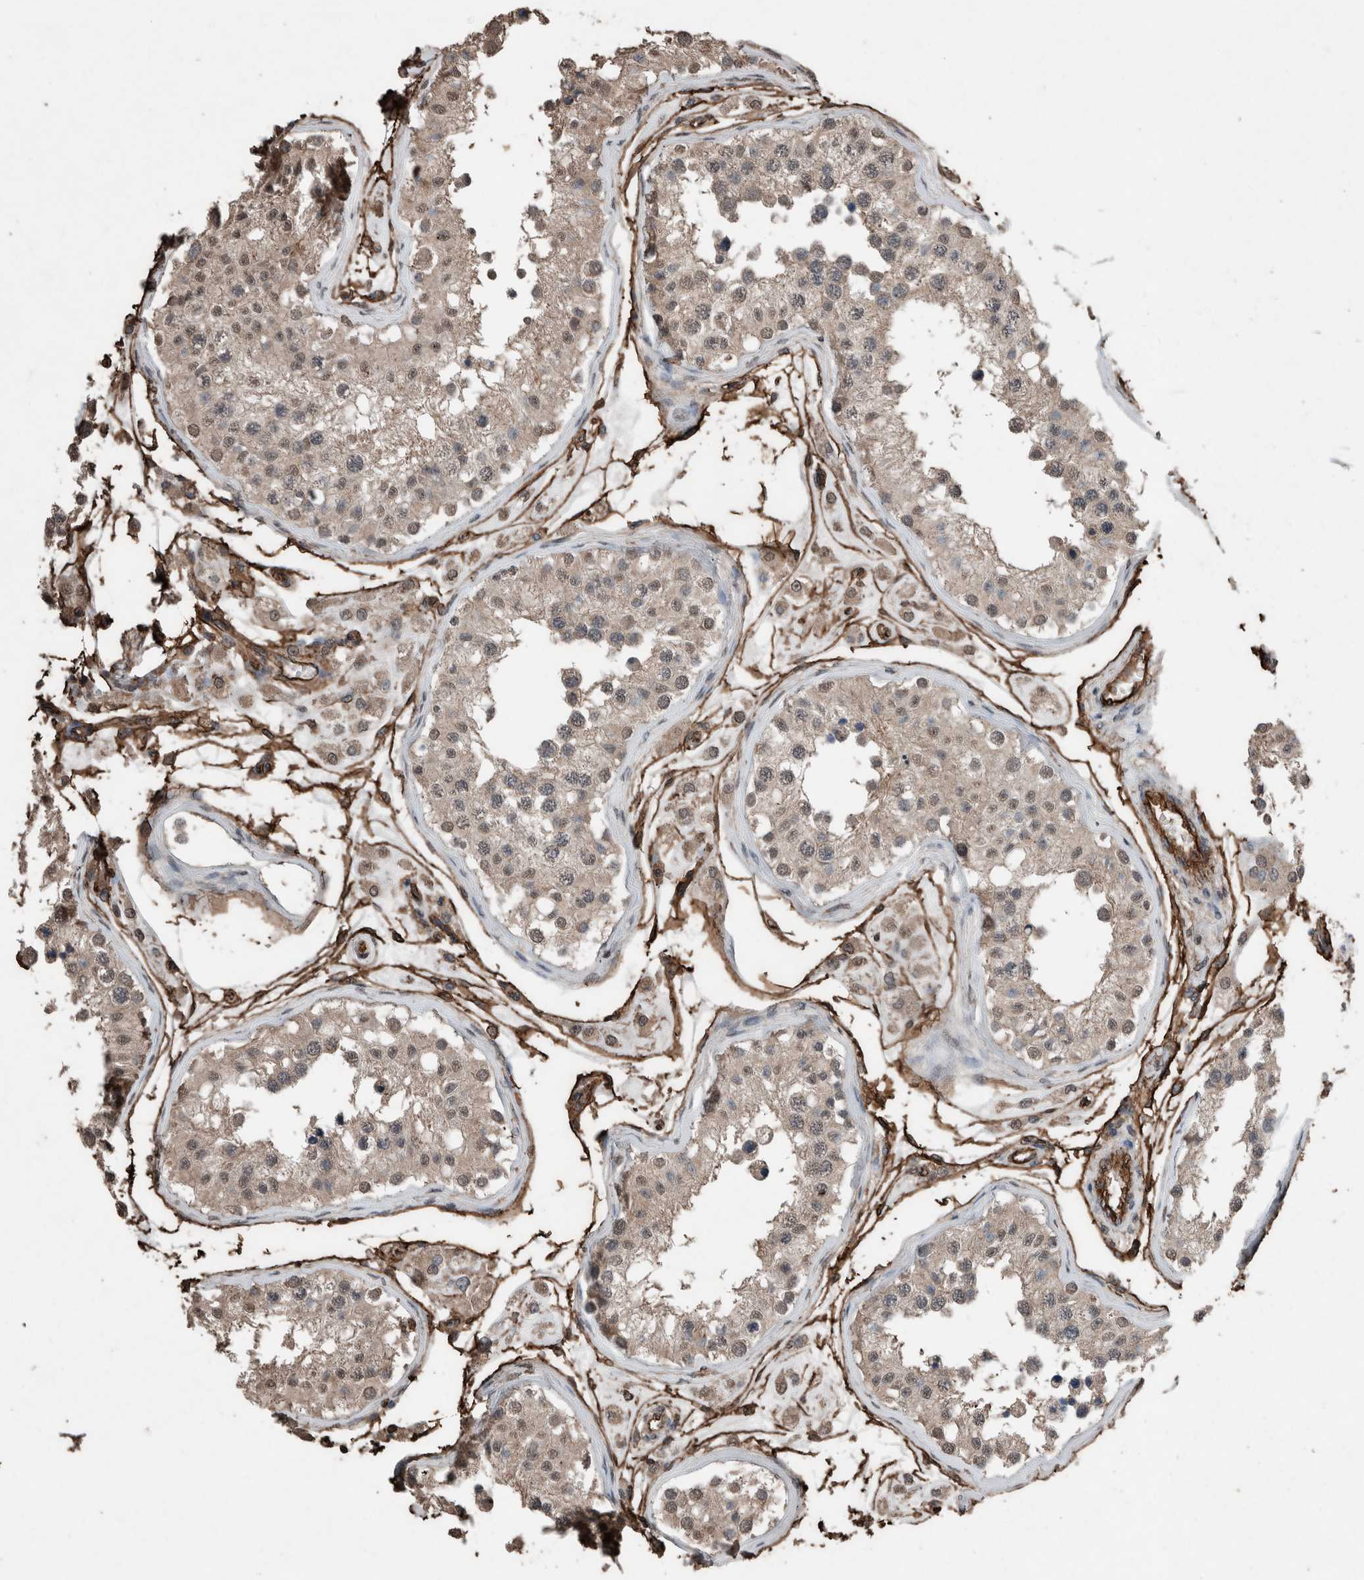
{"staining": {"intensity": "weak", "quantity": ">75%", "location": "cytoplasmic/membranous"}, "tissue": "testis", "cell_type": "Cells in seminiferous ducts", "image_type": "normal", "snomed": [{"axis": "morphology", "description": "Normal tissue, NOS"}, {"axis": "morphology", "description": "Adenocarcinoma, metastatic, NOS"}, {"axis": "topography", "description": "Testis"}], "caption": "Protein staining of normal testis shows weak cytoplasmic/membranous staining in approximately >75% of cells in seminiferous ducts. (DAB (3,3'-diaminobenzidine) IHC with brightfield microscopy, high magnification).", "gene": "S100A10", "patient": {"sex": "male", "age": 26}}